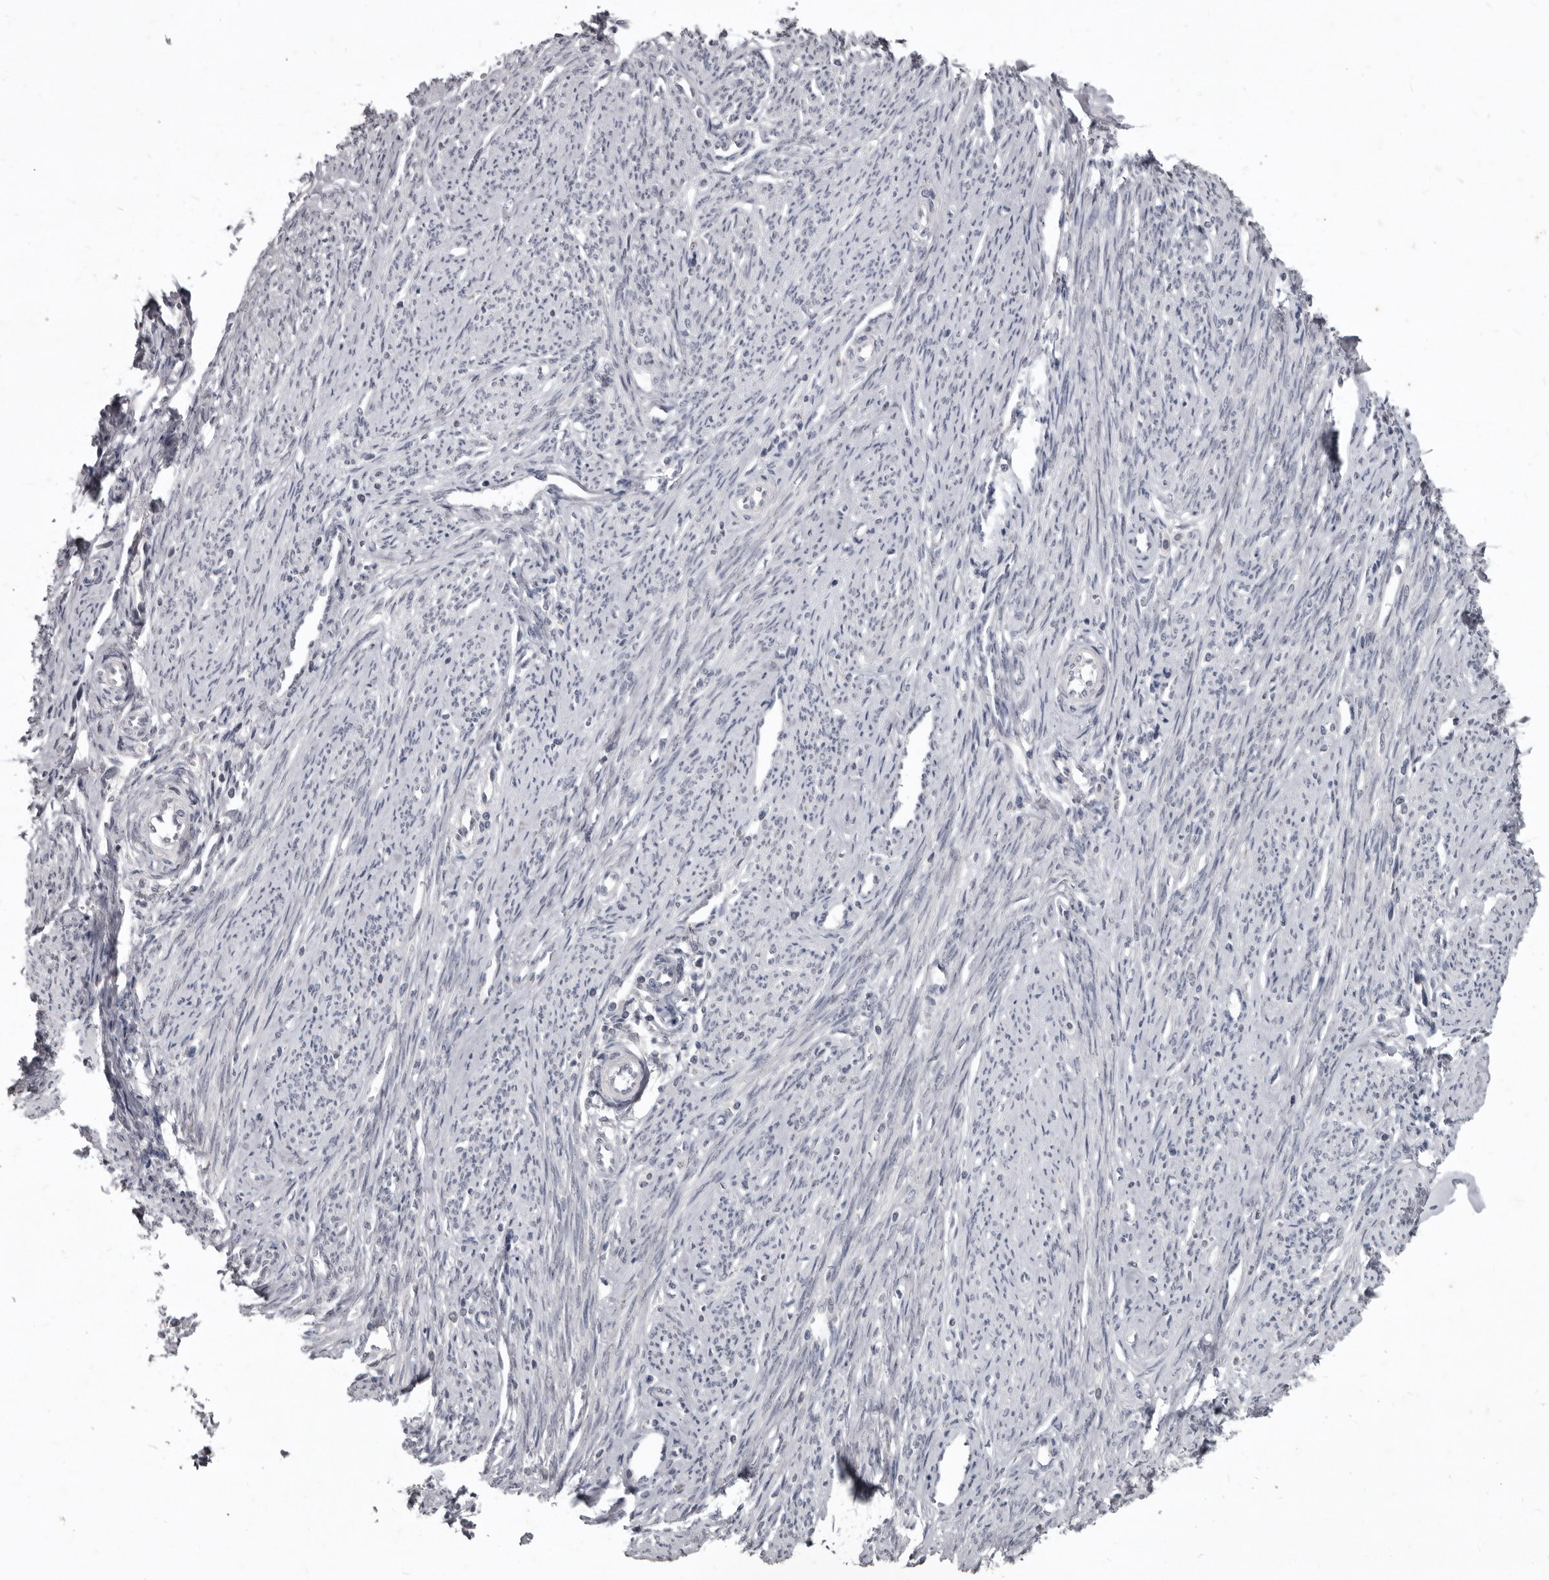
{"staining": {"intensity": "negative", "quantity": "none", "location": "none"}, "tissue": "endometrium", "cell_type": "Cells in endometrial stroma", "image_type": "normal", "snomed": [{"axis": "morphology", "description": "Normal tissue, NOS"}, {"axis": "topography", "description": "Endometrium"}], "caption": "A high-resolution micrograph shows IHC staining of benign endometrium, which demonstrates no significant positivity in cells in endometrial stroma.", "gene": "SULT1E1", "patient": {"sex": "female", "age": 56}}